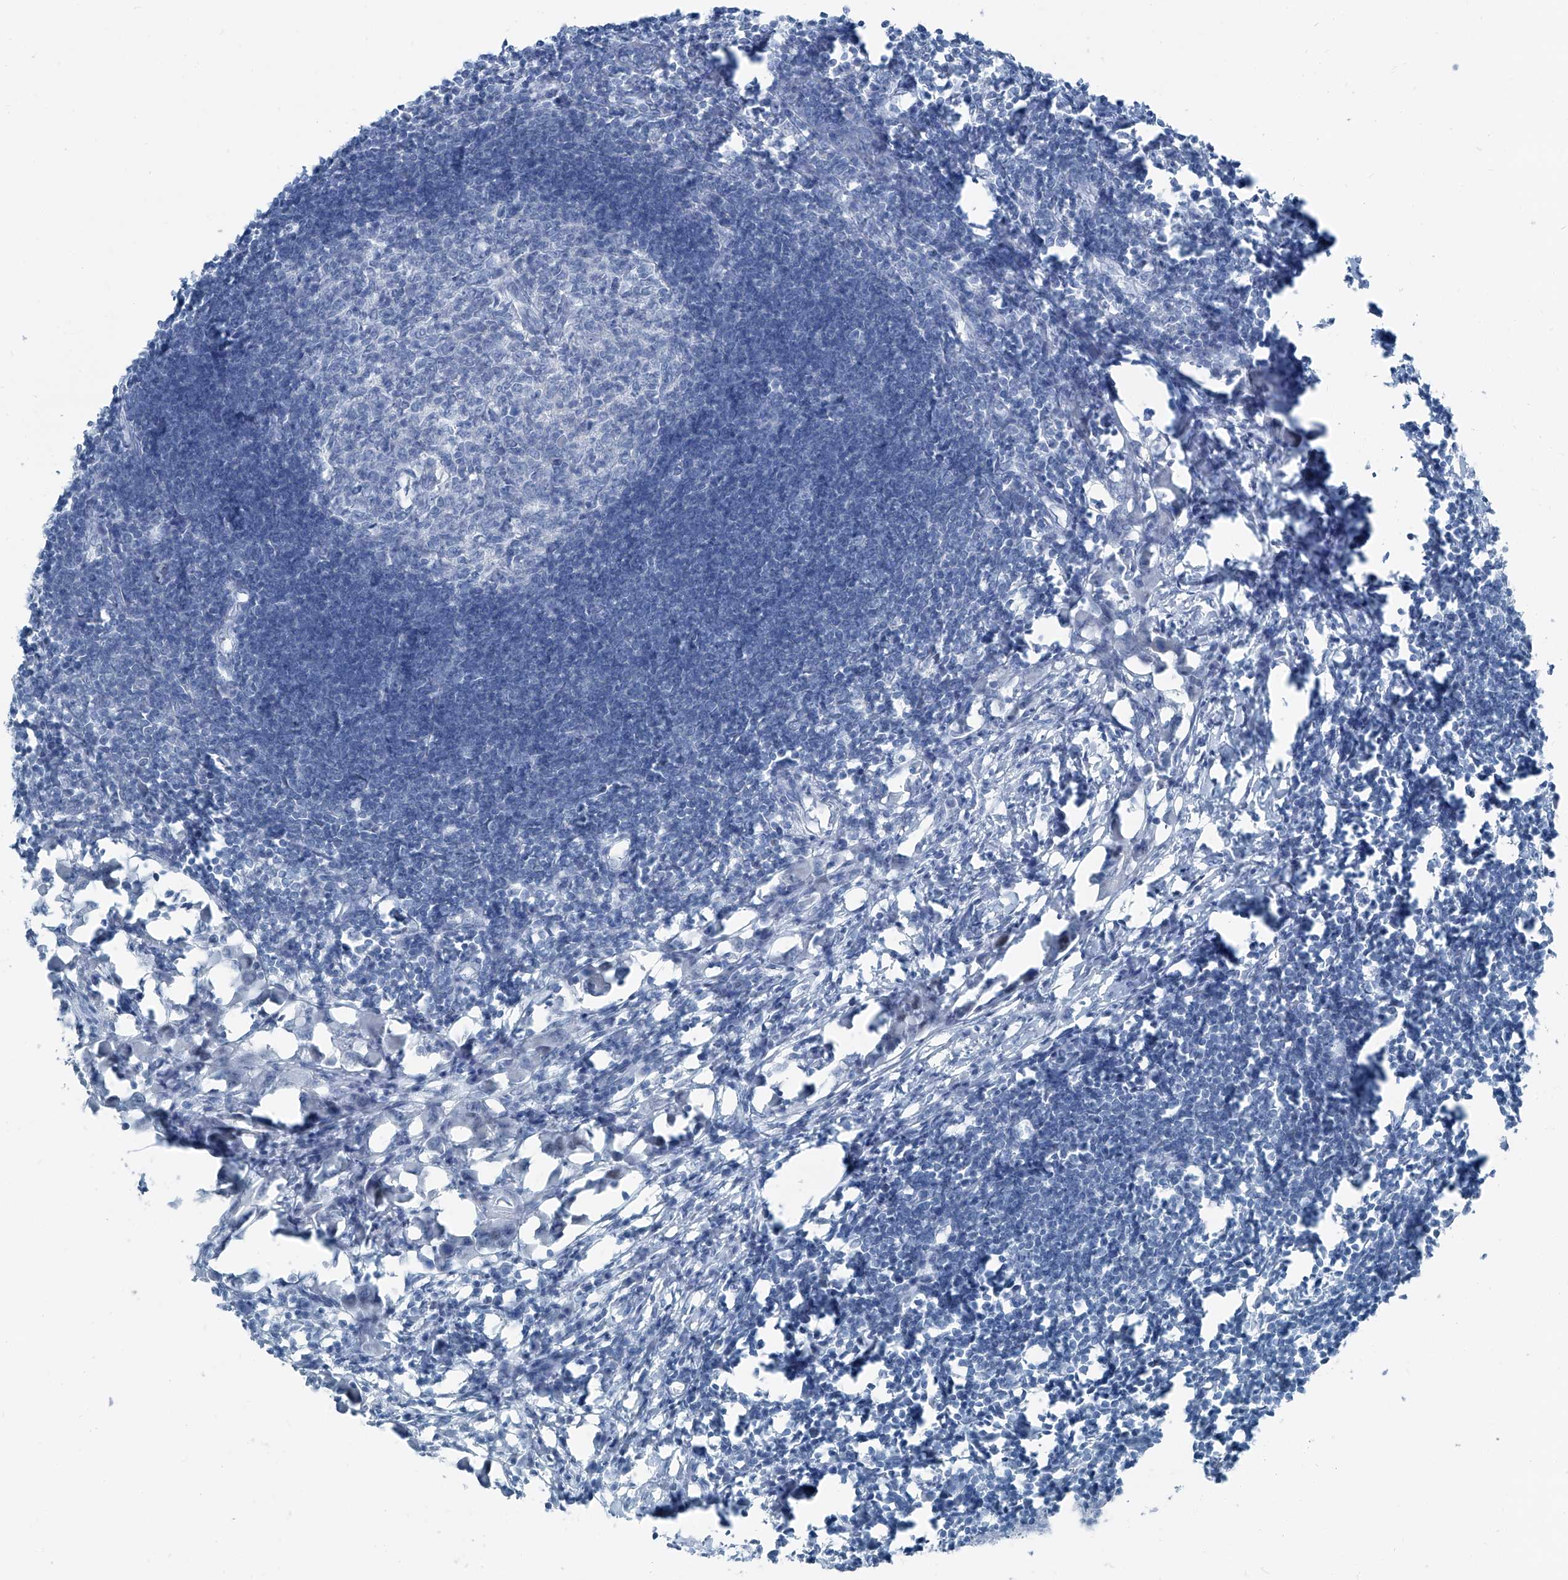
{"staining": {"intensity": "negative", "quantity": "none", "location": "none"}, "tissue": "lymph node", "cell_type": "Germinal center cells", "image_type": "normal", "snomed": [{"axis": "morphology", "description": "Normal tissue, NOS"}, {"axis": "morphology", "description": "Malignant melanoma, Metastatic site"}, {"axis": "topography", "description": "Lymph node"}], "caption": "Immunohistochemistry (IHC) of normal human lymph node exhibits no positivity in germinal center cells. (DAB (3,3'-diaminobenzidine) immunohistochemistry visualized using brightfield microscopy, high magnification).", "gene": "RGN", "patient": {"sex": "male", "age": 41}}